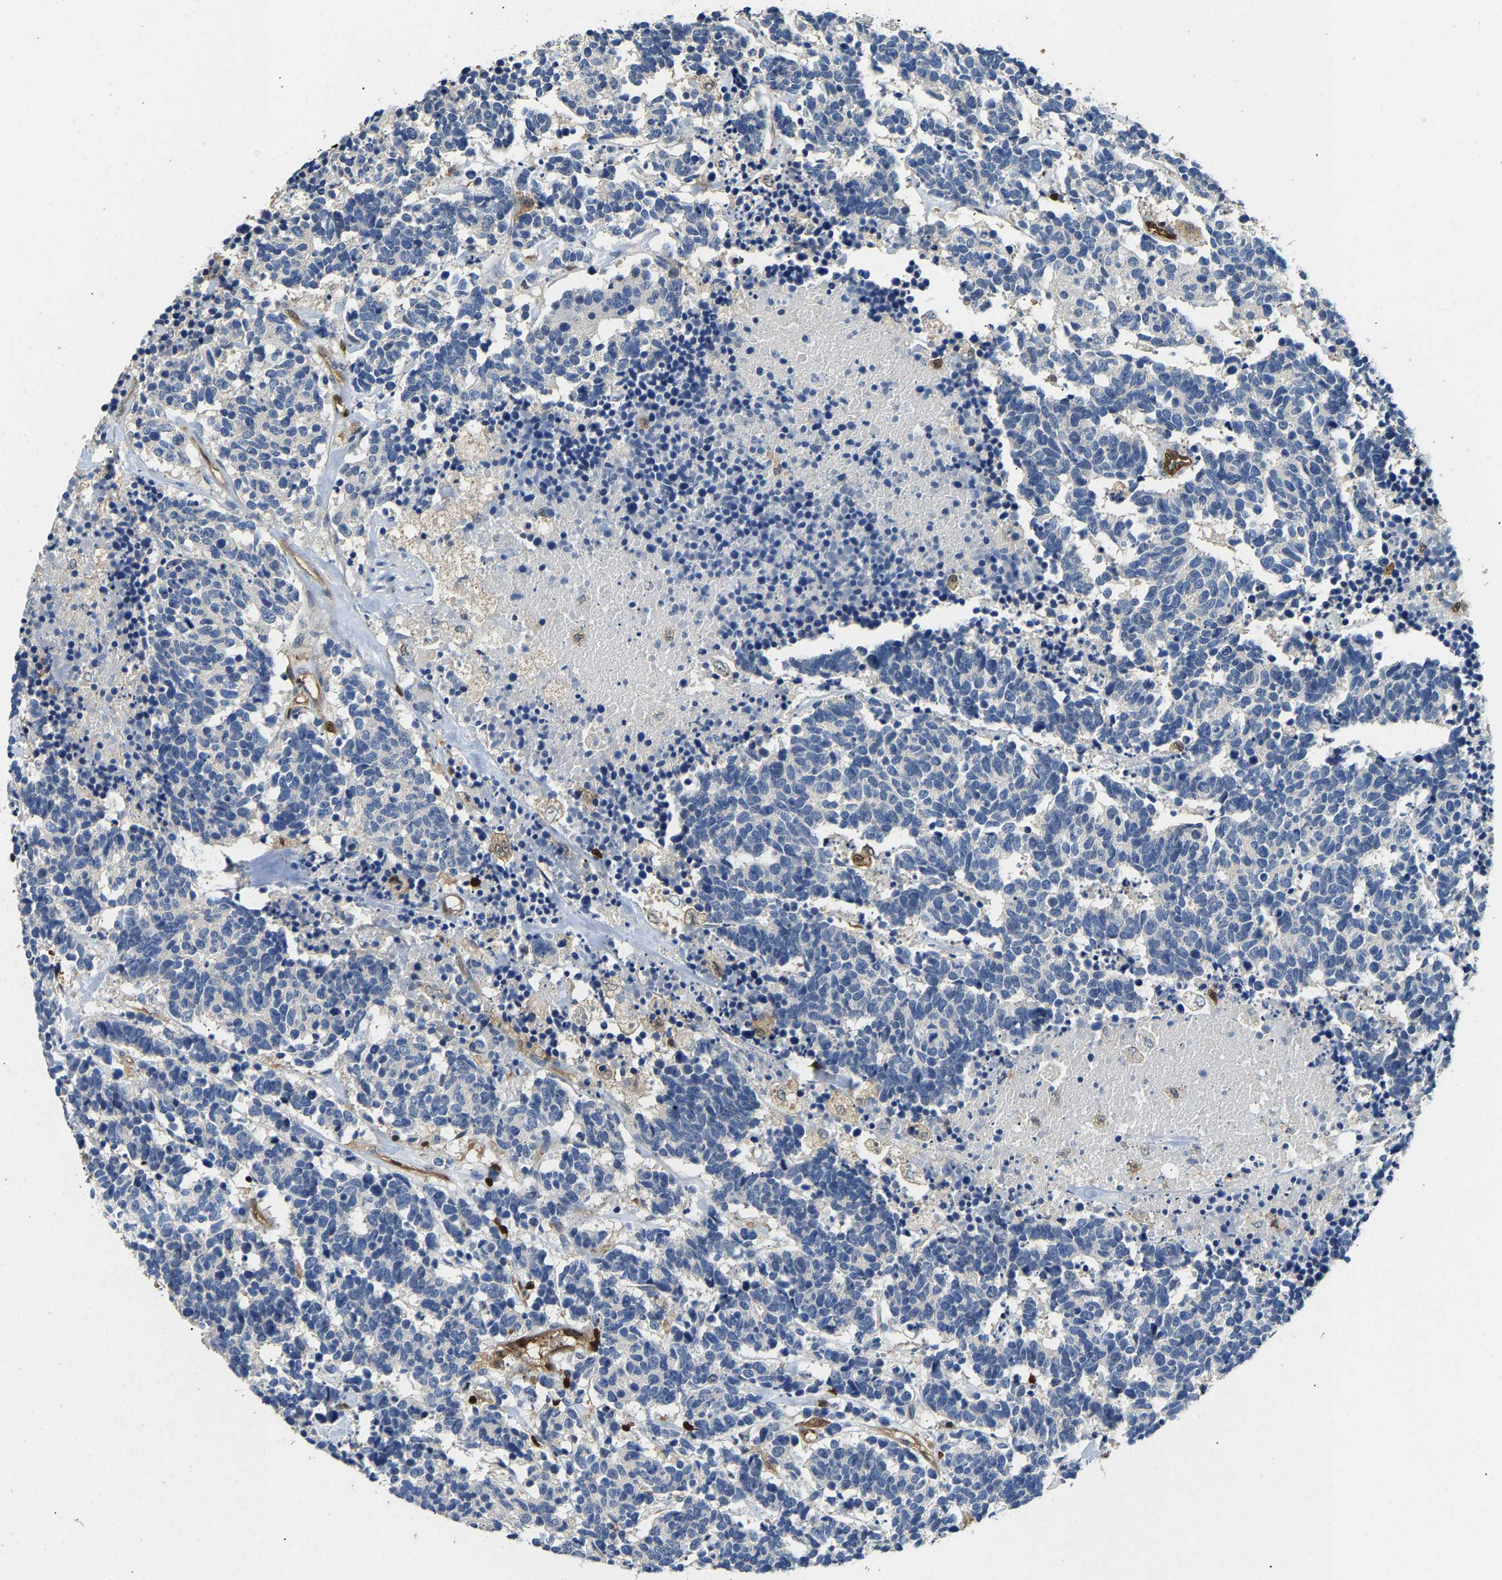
{"staining": {"intensity": "negative", "quantity": "none", "location": "none"}, "tissue": "carcinoid", "cell_type": "Tumor cells", "image_type": "cancer", "snomed": [{"axis": "morphology", "description": "Carcinoma, NOS"}, {"axis": "morphology", "description": "Carcinoid, malignant, NOS"}, {"axis": "topography", "description": "Urinary bladder"}], "caption": "A photomicrograph of human carcinoid (malignant) is negative for staining in tumor cells.", "gene": "GIMAP7", "patient": {"sex": "male", "age": 57}}